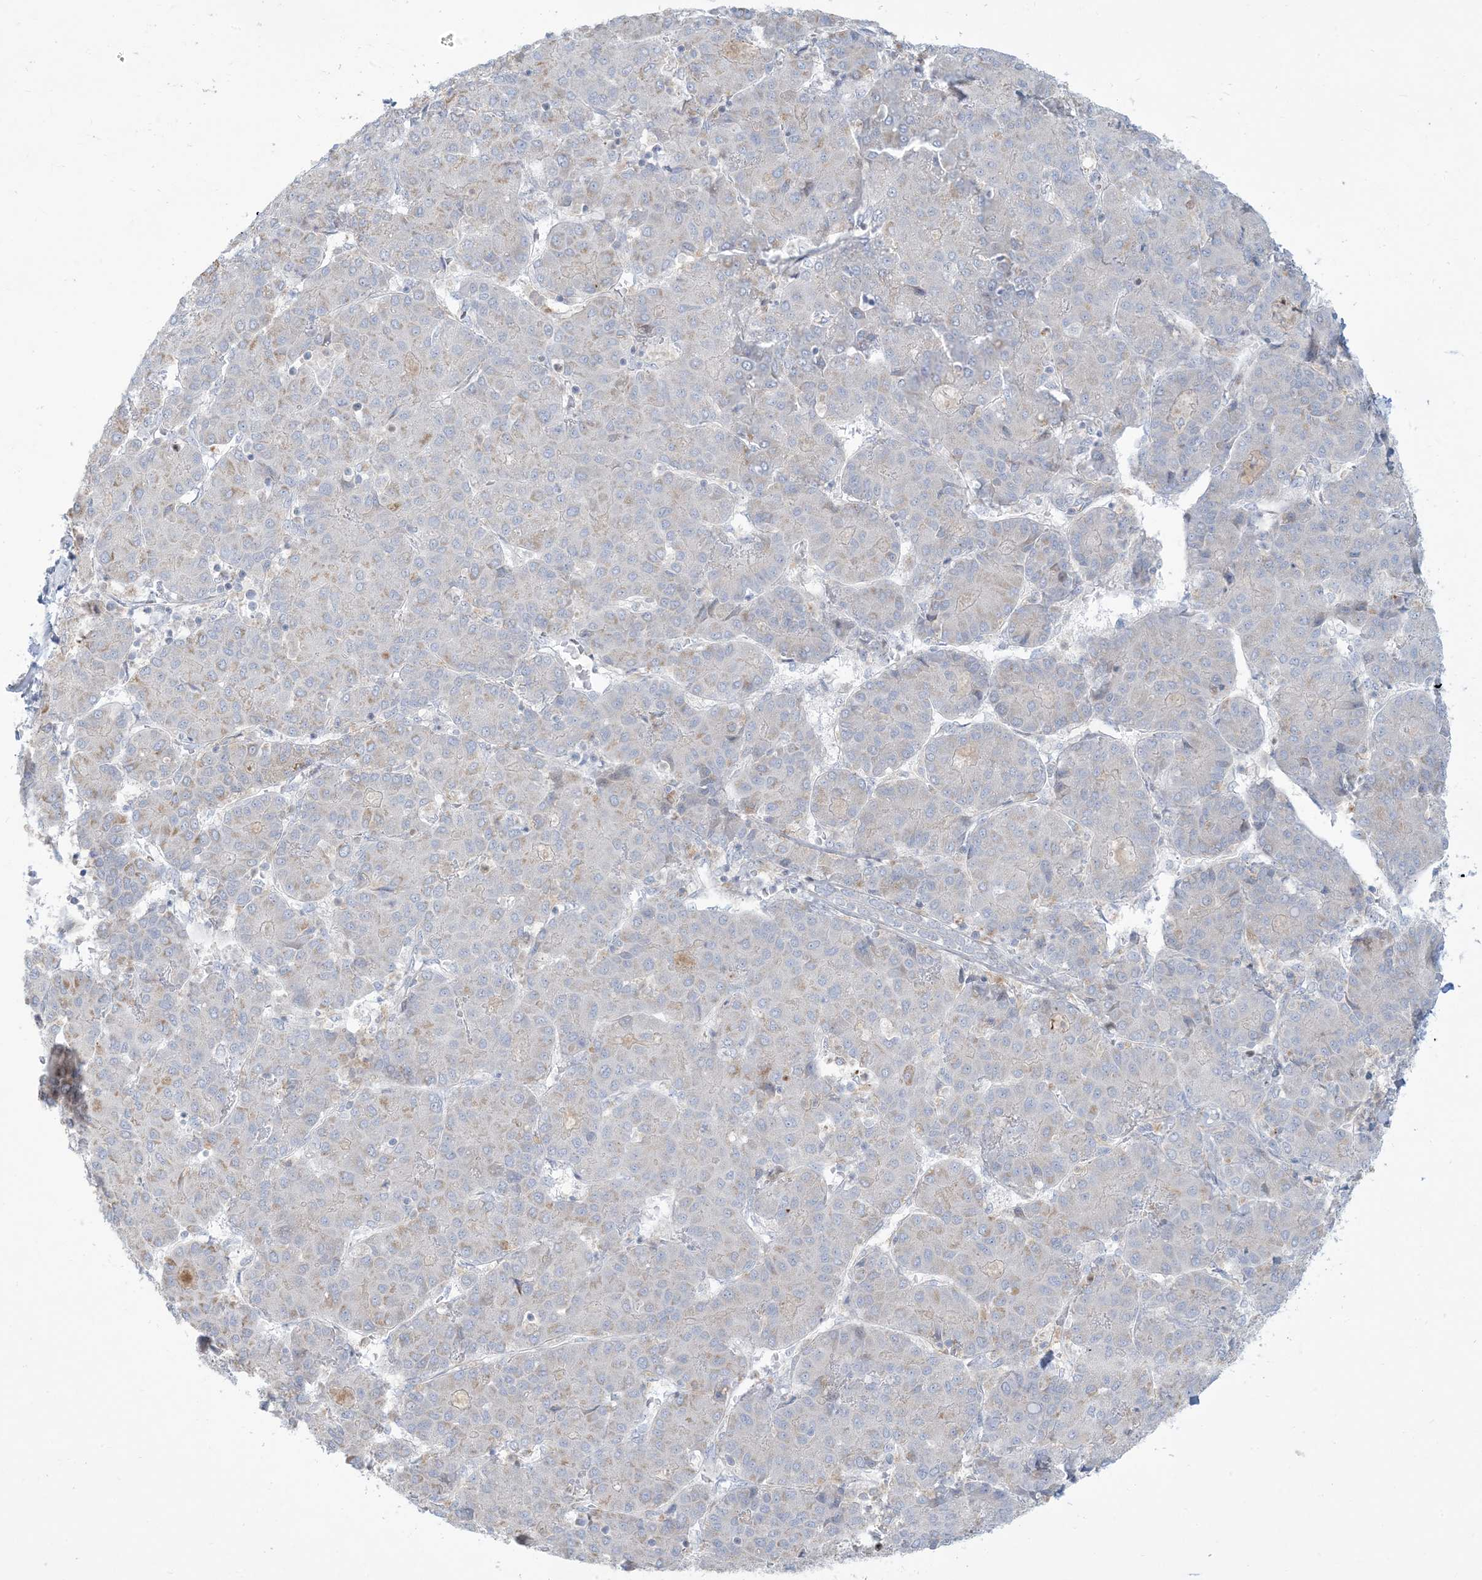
{"staining": {"intensity": "negative", "quantity": "none", "location": "none"}, "tissue": "liver cancer", "cell_type": "Tumor cells", "image_type": "cancer", "snomed": [{"axis": "morphology", "description": "Carcinoma, Hepatocellular, NOS"}, {"axis": "topography", "description": "Liver"}], "caption": "A photomicrograph of human liver cancer is negative for staining in tumor cells. The staining is performed using DAB (3,3'-diaminobenzidine) brown chromogen with nuclei counter-stained in using hematoxylin.", "gene": "AFTPH", "patient": {"sex": "male", "age": 65}}